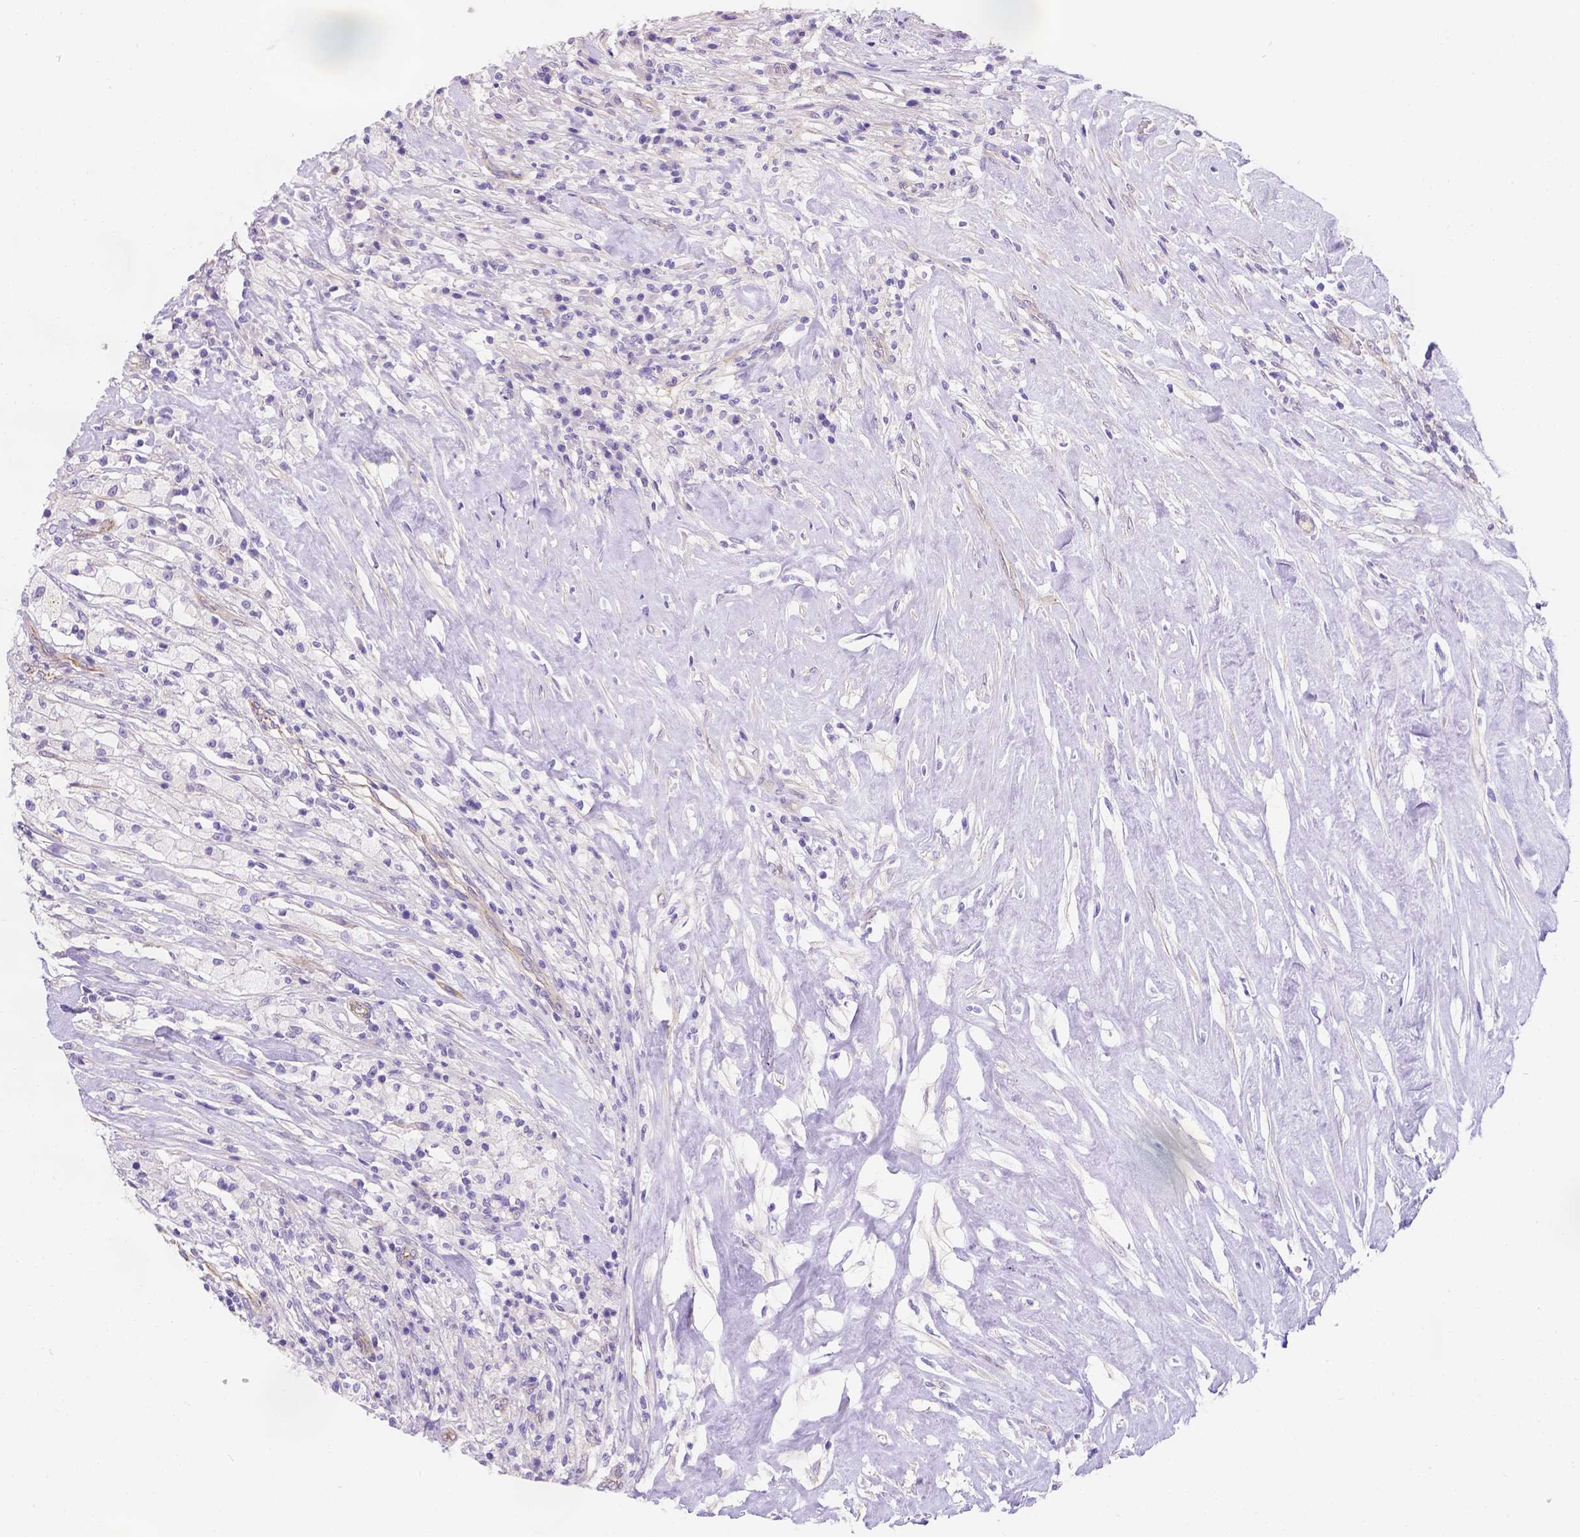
{"staining": {"intensity": "negative", "quantity": "none", "location": "none"}, "tissue": "testis cancer", "cell_type": "Tumor cells", "image_type": "cancer", "snomed": [{"axis": "morphology", "description": "Necrosis, NOS"}, {"axis": "morphology", "description": "Carcinoma, Embryonal, NOS"}, {"axis": "topography", "description": "Testis"}], "caption": "This micrograph is of testis embryonal carcinoma stained with IHC to label a protein in brown with the nuclei are counter-stained blue. There is no expression in tumor cells. (Brightfield microscopy of DAB immunohistochemistry (IHC) at high magnification).", "gene": "PHF7", "patient": {"sex": "male", "age": 19}}